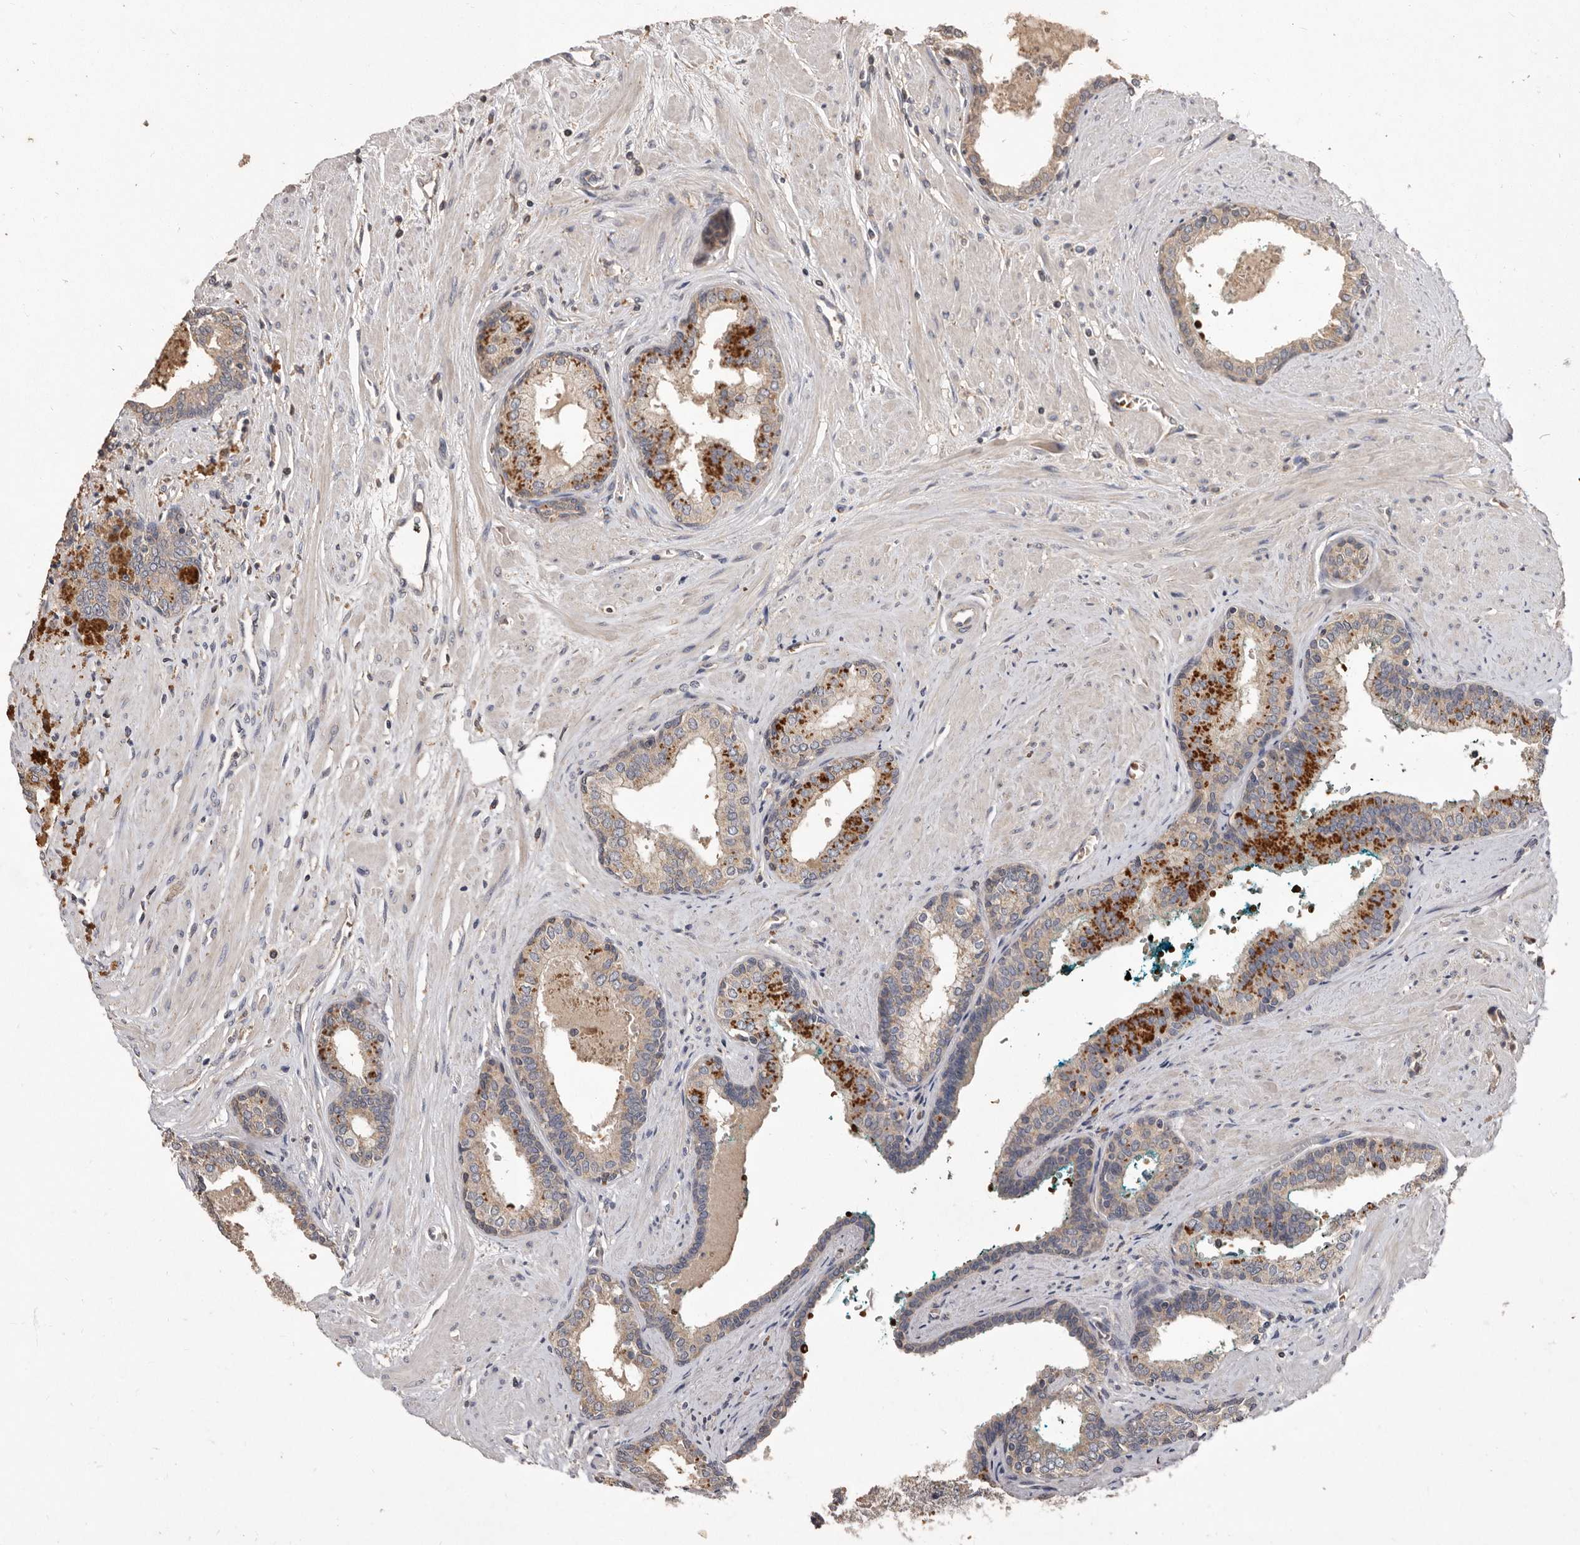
{"staining": {"intensity": "moderate", "quantity": ">75%", "location": "cytoplasmic/membranous"}, "tissue": "prostate cancer", "cell_type": "Tumor cells", "image_type": "cancer", "snomed": [{"axis": "morphology", "description": "Adenocarcinoma, High grade"}, {"axis": "topography", "description": "Prostate"}], "caption": "Immunohistochemistry (DAB (3,3'-diaminobenzidine)) staining of human prostate high-grade adenocarcinoma reveals moderate cytoplasmic/membranous protein expression in approximately >75% of tumor cells.", "gene": "KIF26B", "patient": {"sex": "male", "age": 71}}